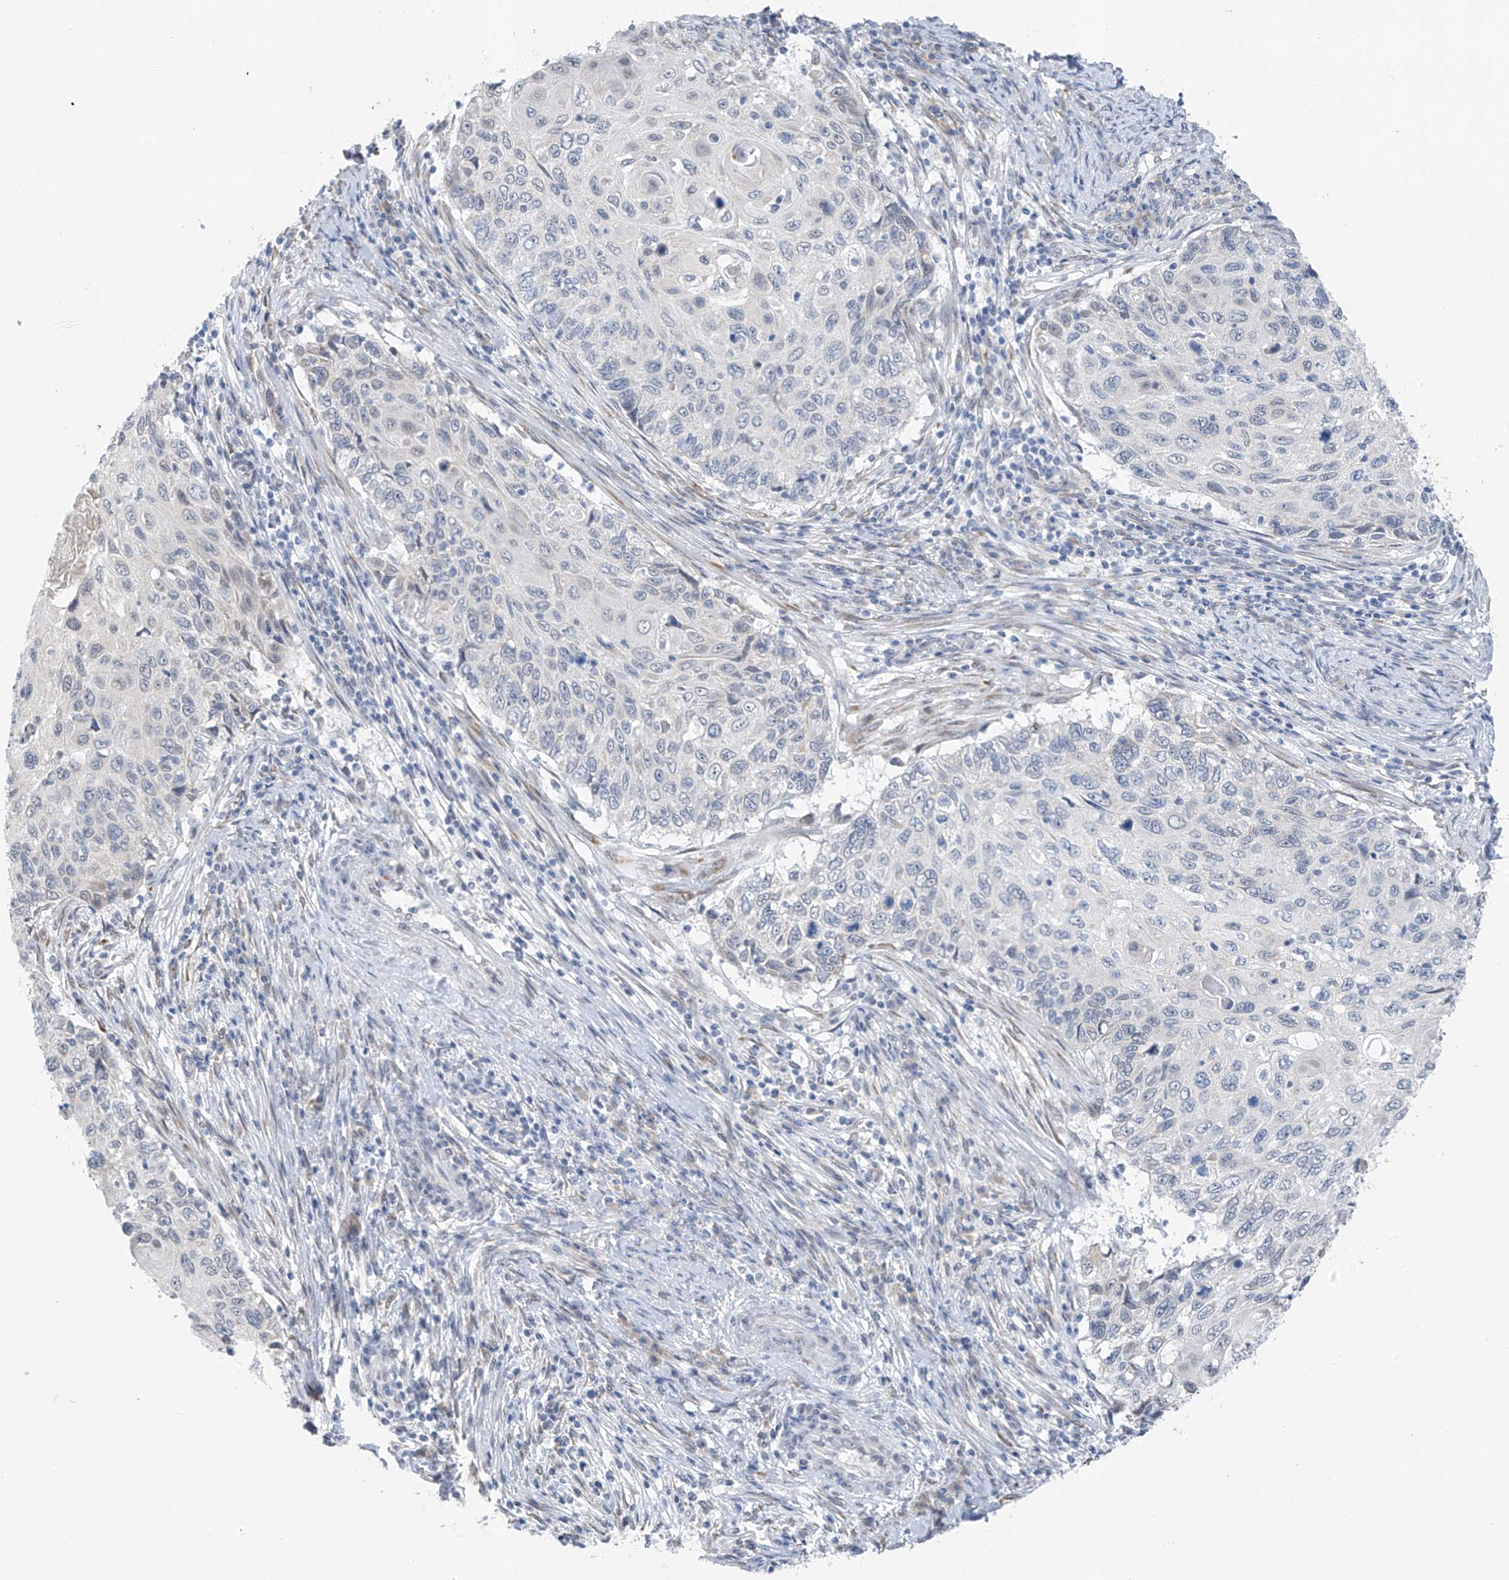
{"staining": {"intensity": "negative", "quantity": "none", "location": "none"}, "tissue": "cervical cancer", "cell_type": "Tumor cells", "image_type": "cancer", "snomed": [{"axis": "morphology", "description": "Squamous cell carcinoma, NOS"}, {"axis": "topography", "description": "Cervix"}], "caption": "This is an immunohistochemistry (IHC) histopathology image of human squamous cell carcinoma (cervical). There is no expression in tumor cells.", "gene": "CYP4V2", "patient": {"sex": "female", "age": 70}}